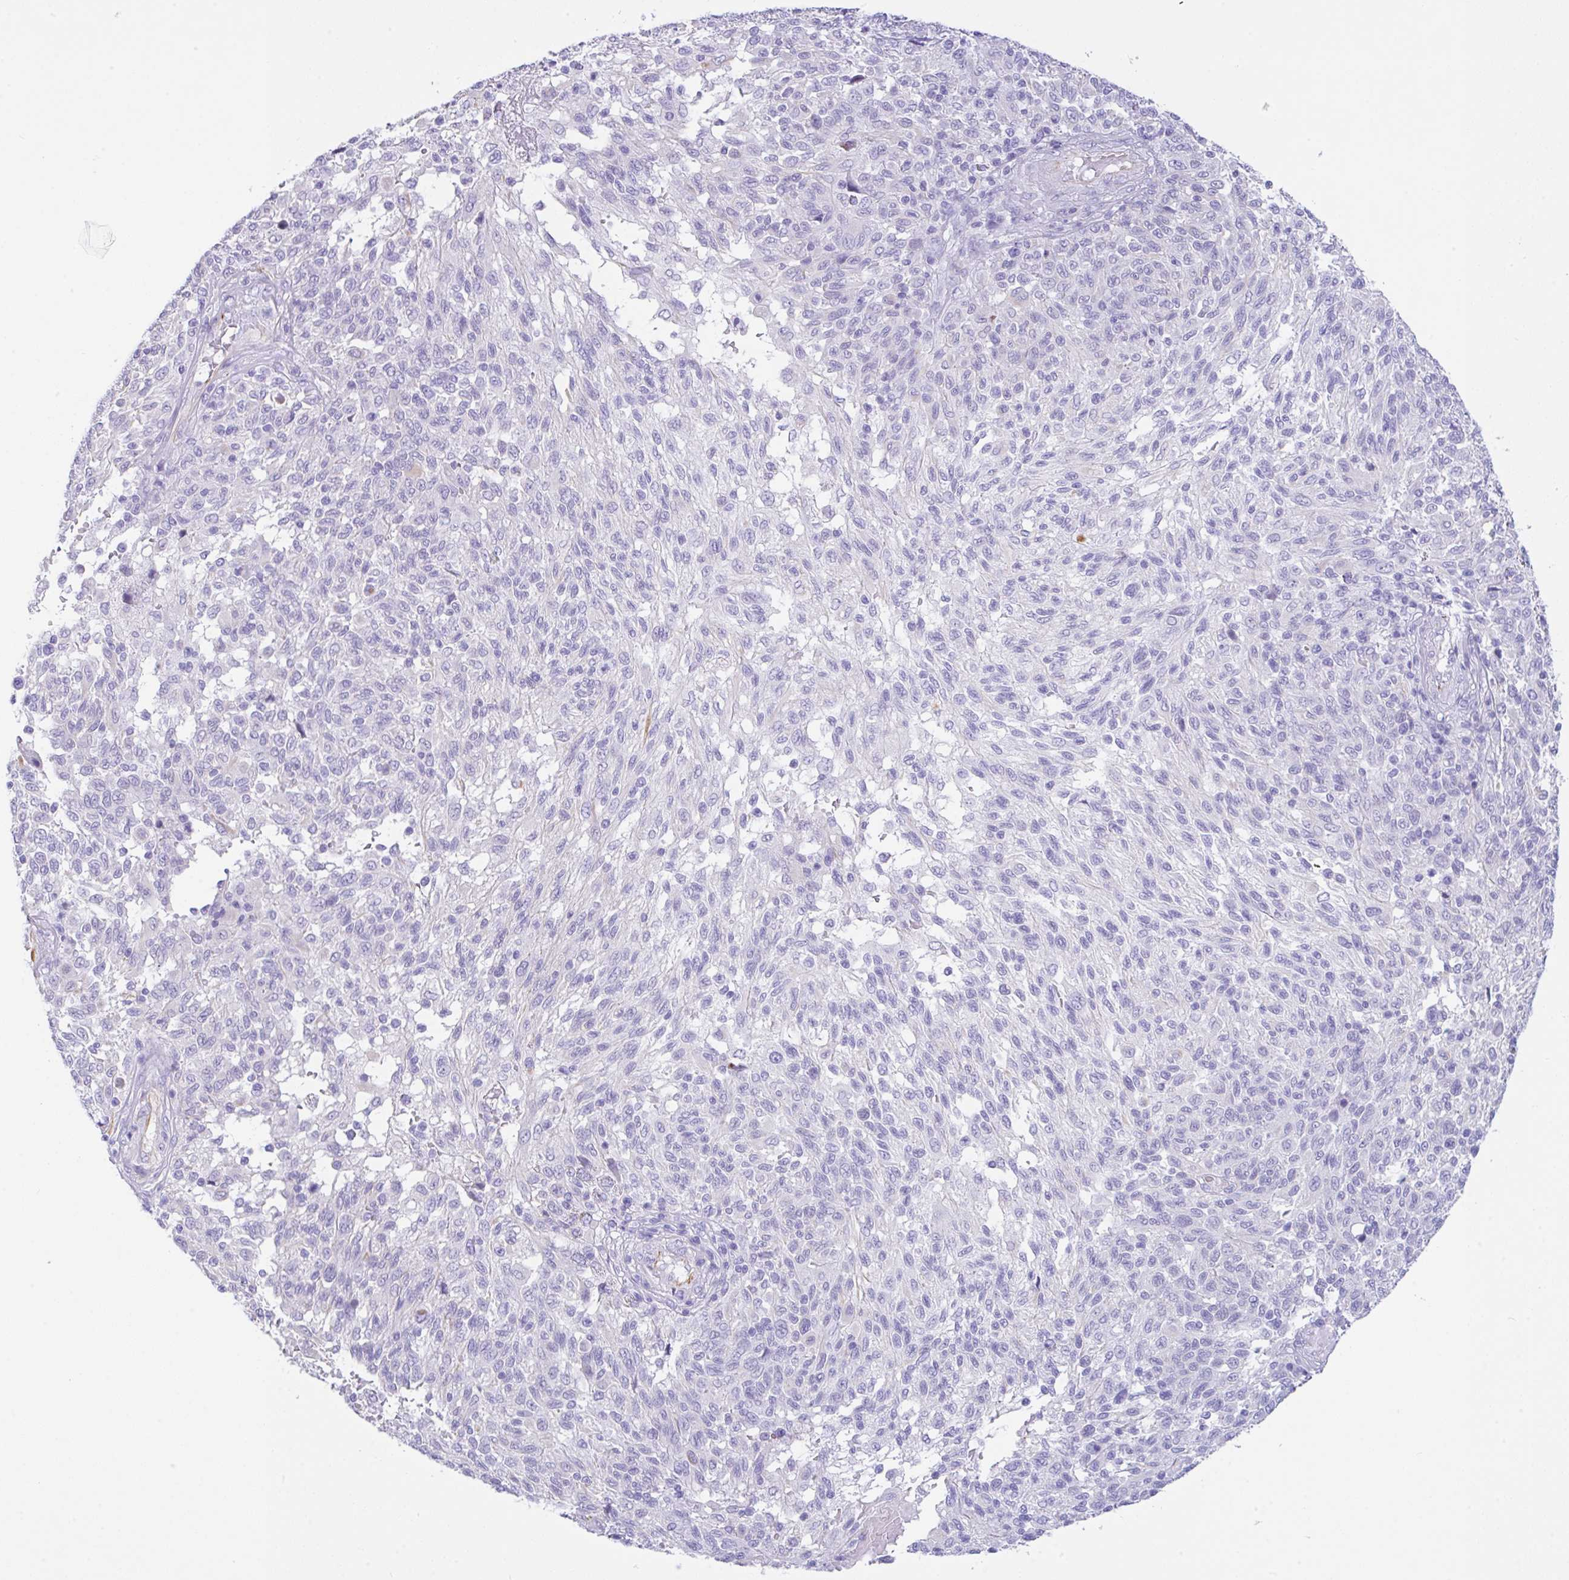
{"staining": {"intensity": "negative", "quantity": "none", "location": "none"}, "tissue": "melanoma", "cell_type": "Tumor cells", "image_type": "cancer", "snomed": [{"axis": "morphology", "description": "Malignant melanoma, NOS"}, {"axis": "topography", "description": "Skin"}], "caption": "The IHC micrograph has no significant positivity in tumor cells of melanoma tissue.", "gene": "NDUFAF8", "patient": {"sex": "male", "age": 66}}